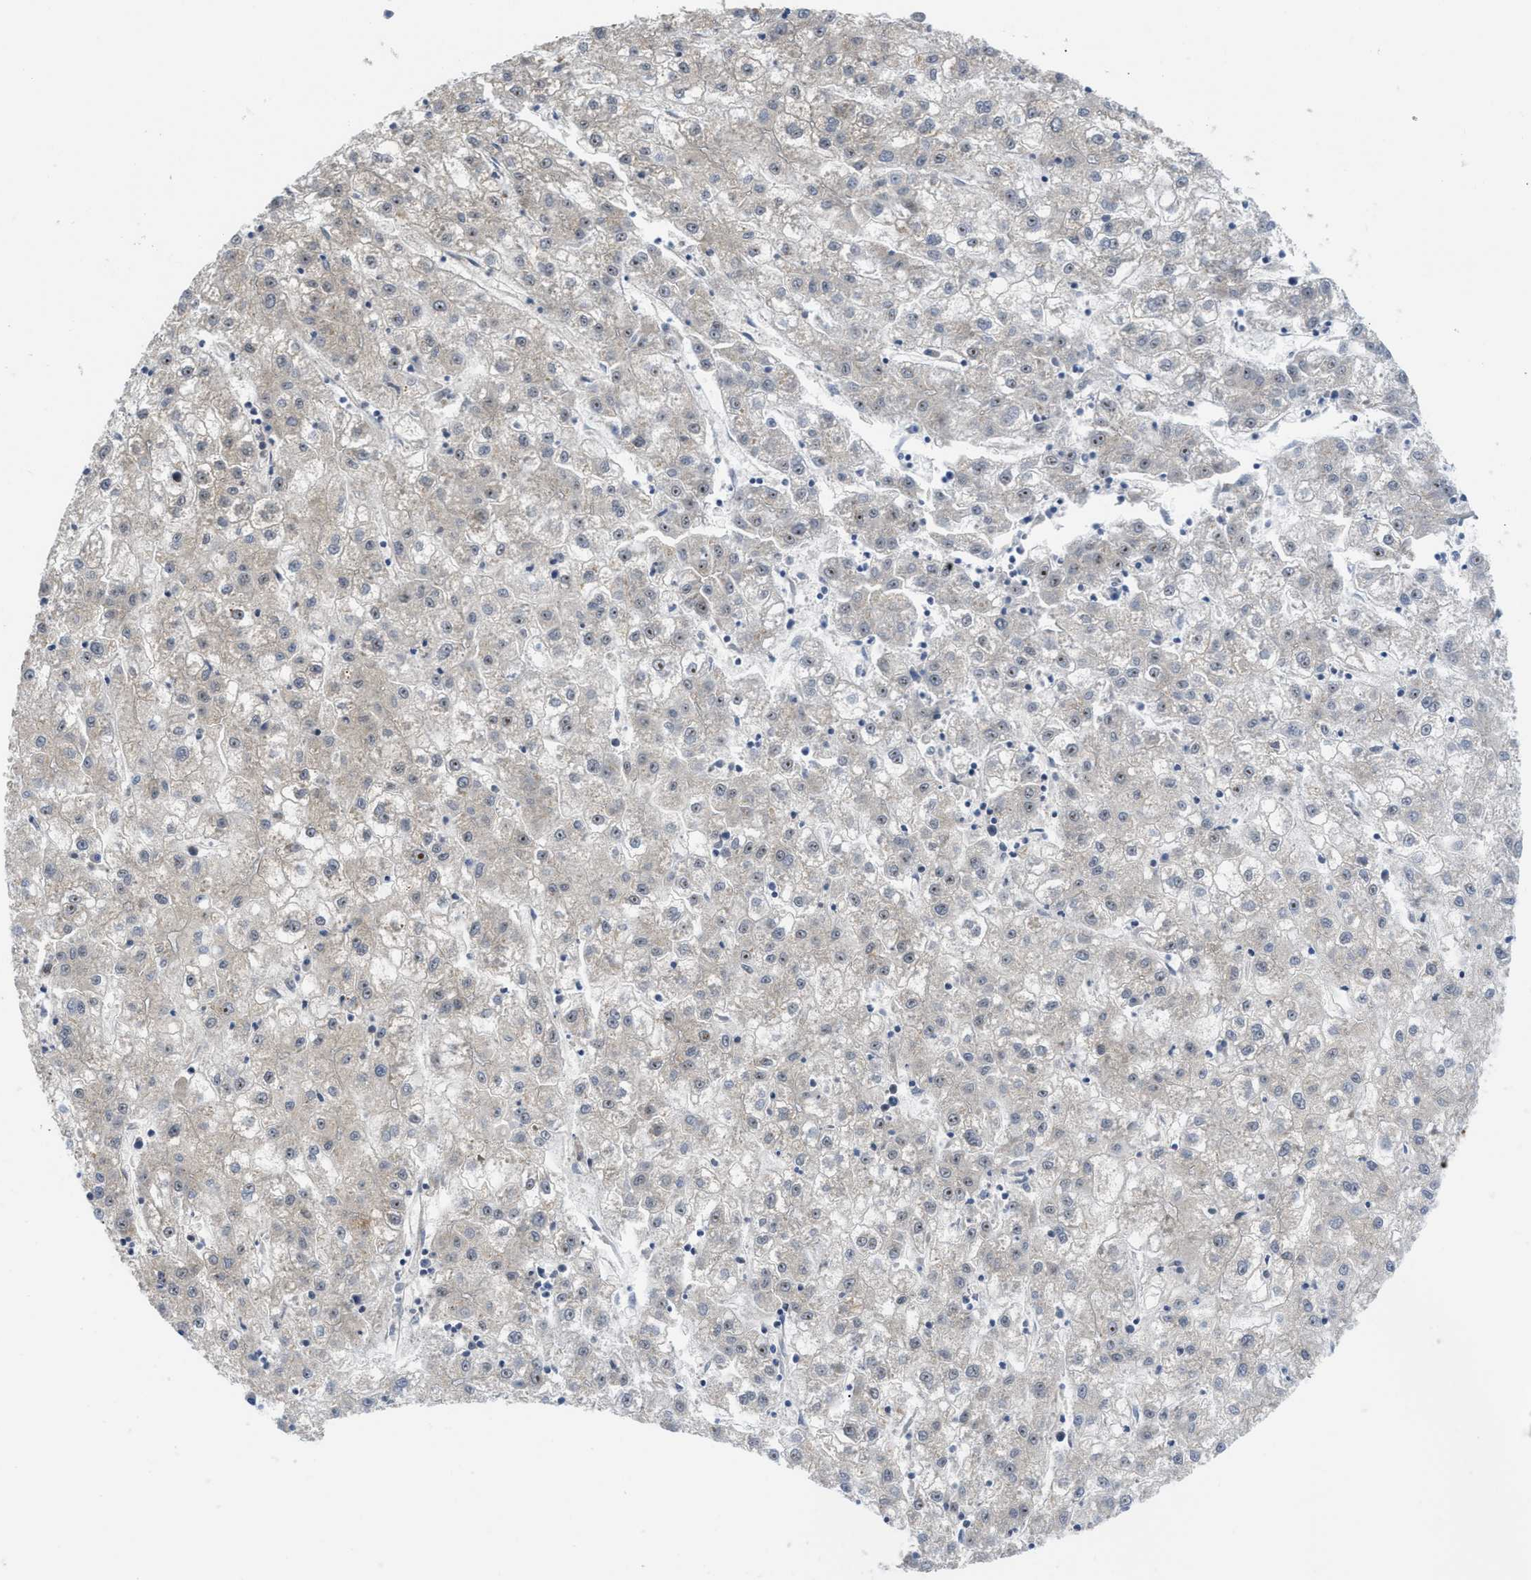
{"staining": {"intensity": "moderate", "quantity": "<25%", "location": "nuclear"}, "tissue": "liver cancer", "cell_type": "Tumor cells", "image_type": "cancer", "snomed": [{"axis": "morphology", "description": "Carcinoma, Hepatocellular, NOS"}, {"axis": "topography", "description": "Liver"}], "caption": "This is an image of immunohistochemistry (IHC) staining of hepatocellular carcinoma (liver), which shows moderate staining in the nuclear of tumor cells.", "gene": "TACC1", "patient": {"sex": "male", "age": 72}}